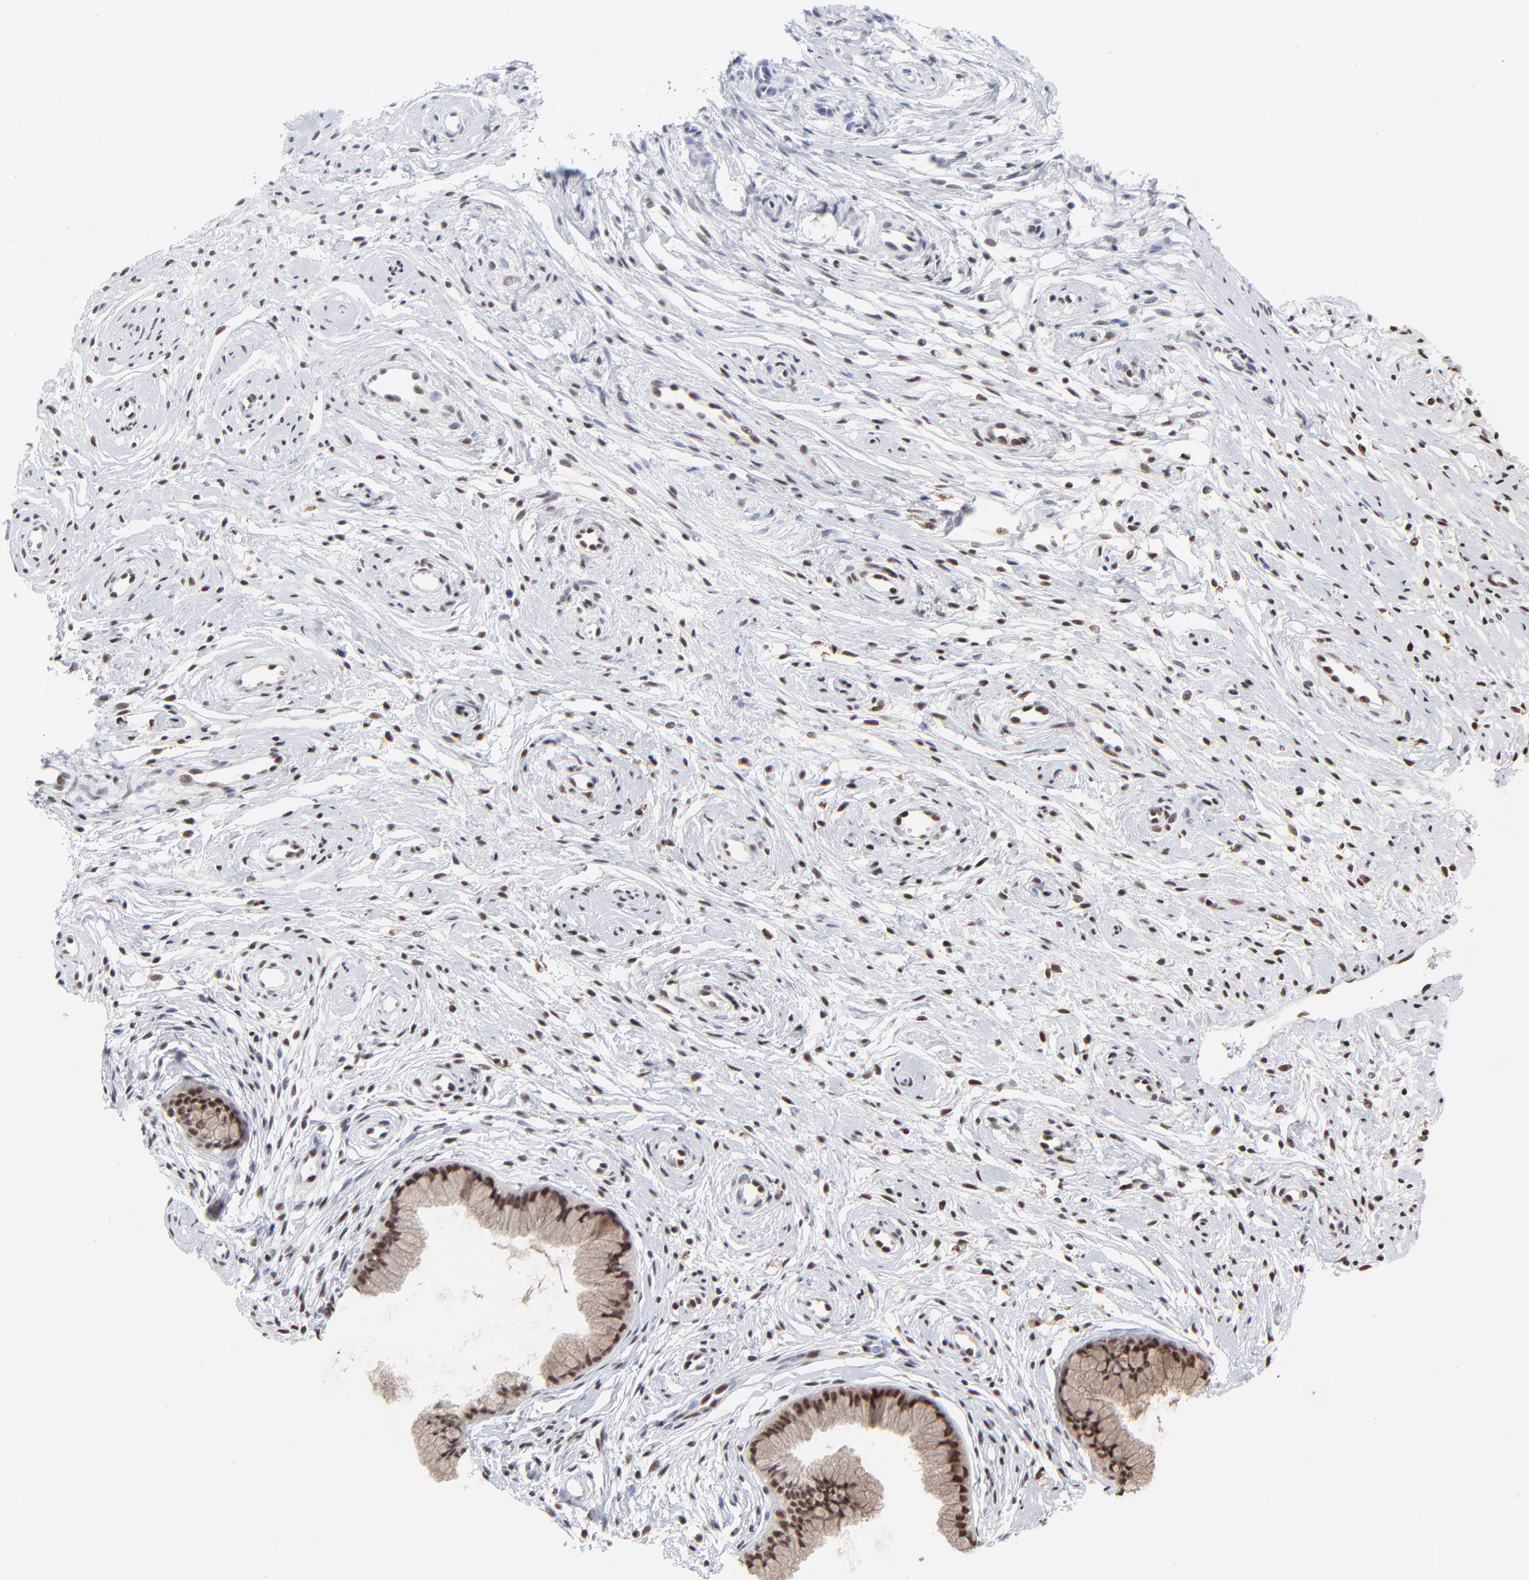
{"staining": {"intensity": "moderate", "quantity": ">75%", "location": "nuclear"}, "tissue": "cervix", "cell_type": "Glandular cells", "image_type": "normal", "snomed": [{"axis": "morphology", "description": "Normal tissue, NOS"}, {"axis": "topography", "description": "Cervix"}], "caption": "Cervix stained with immunohistochemistry (IHC) exhibits moderate nuclear expression in about >75% of glandular cells.", "gene": "RBM22", "patient": {"sex": "female", "age": 39}}